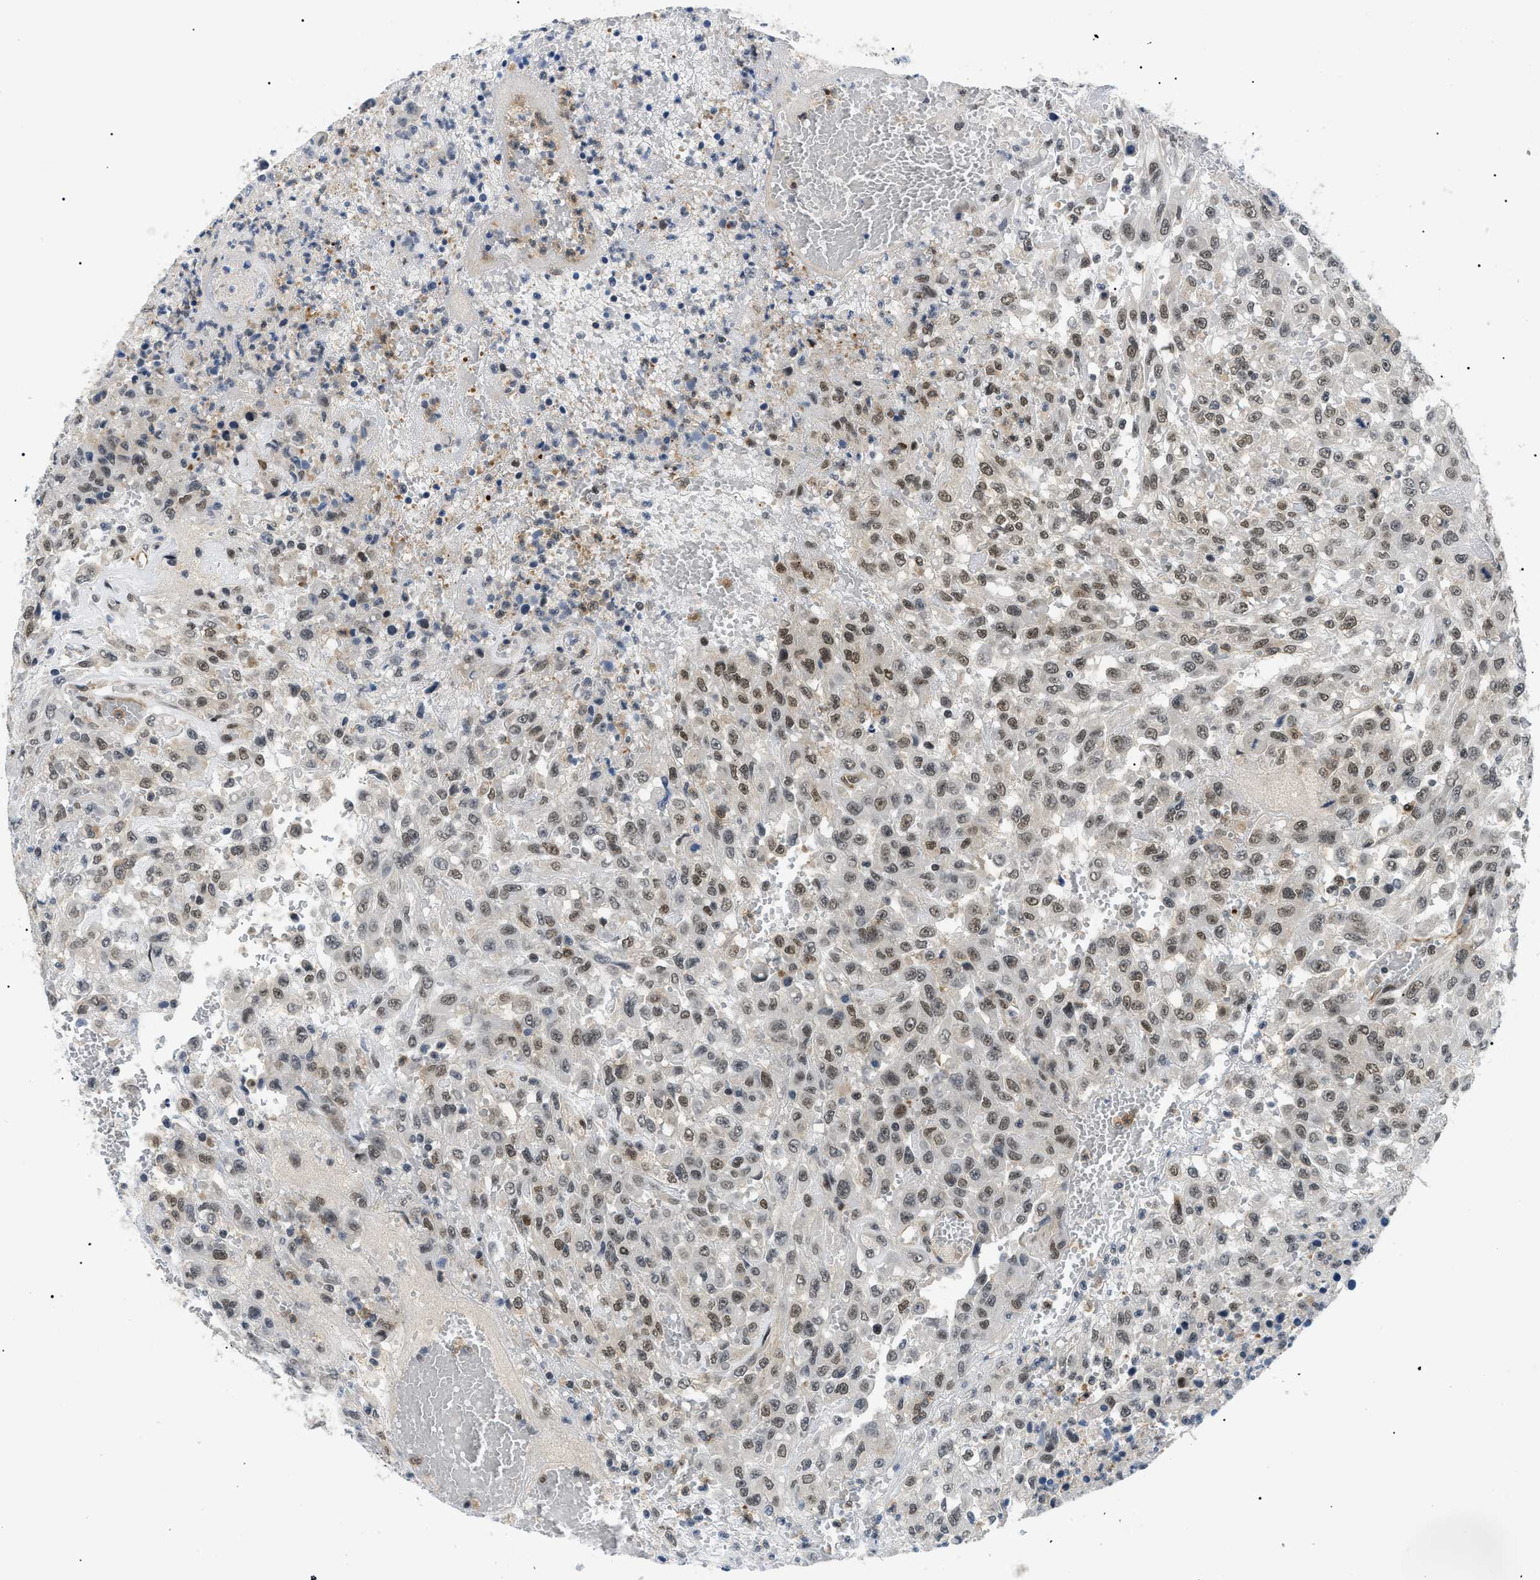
{"staining": {"intensity": "moderate", "quantity": "25%-75%", "location": "cytoplasmic/membranous"}, "tissue": "urothelial cancer", "cell_type": "Tumor cells", "image_type": "cancer", "snomed": [{"axis": "morphology", "description": "Urothelial carcinoma, High grade"}, {"axis": "topography", "description": "Urinary bladder"}], "caption": "Urothelial carcinoma (high-grade) stained with DAB (3,3'-diaminobenzidine) immunohistochemistry shows medium levels of moderate cytoplasmic/membranous expression in about 25%-75% of tumor cells.", "gene": "RBM15", "patient": {"sex": "male", "age": 46}}